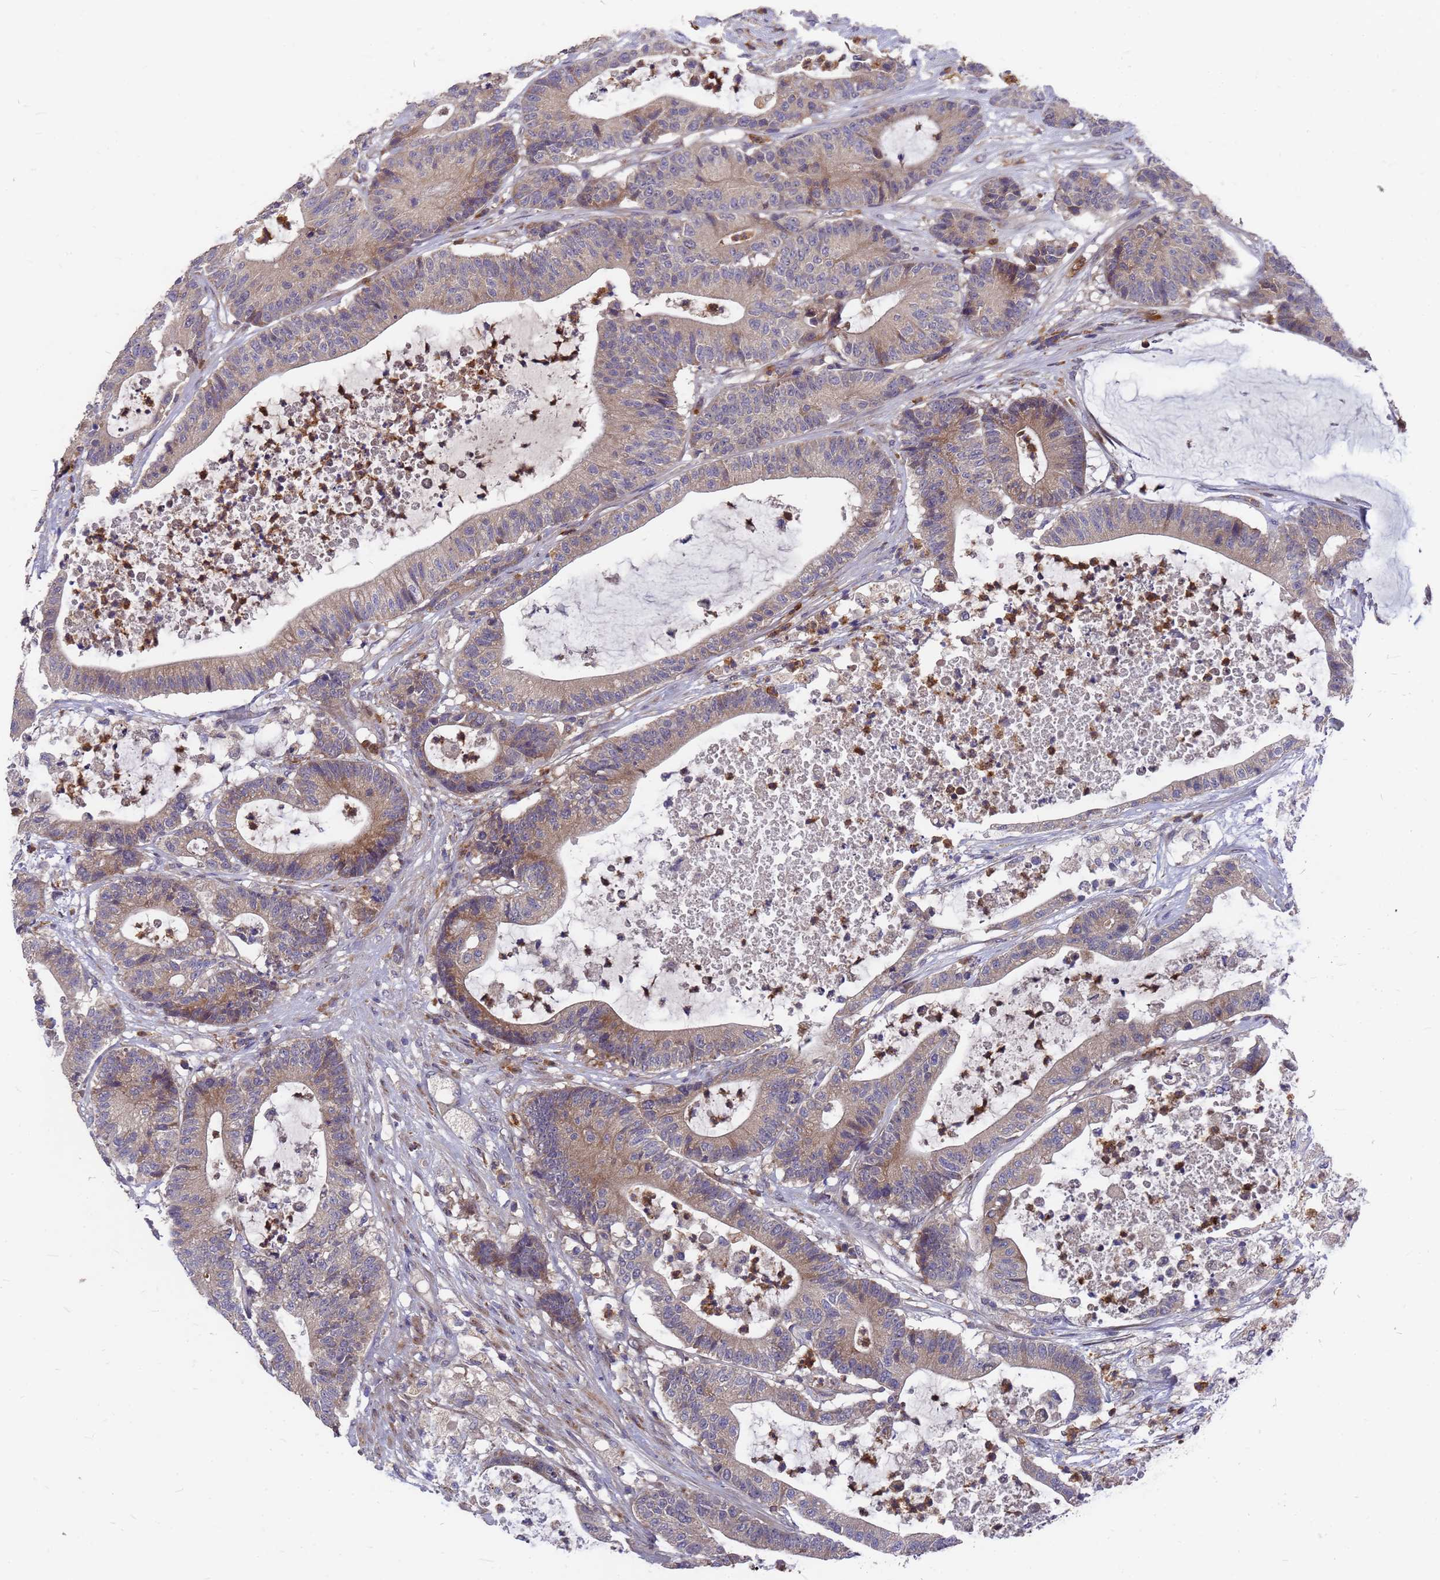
{"staining": {"intensity": "moderate", "quantity": ">75%", "location": "cytoplasmic/membranous"}, "tissue": "colorectal cancer", "cell_type": "Tumor cells", "image_type": "cancer", "snomed": [{"axis": "morphology", "description": "Adenocarcinoma, NOS"}, {"axis": "topography", "description": "Colon"}], "caption": "Immunohistochemistry (DAB) staining of human adenocarcinoma (colorectal) displays moderate cytoplasmic/membranous protein staining in about >75% of tumor cells.", "gene": "ZNF717", "patient": {"sex": "female", "age": 84}}